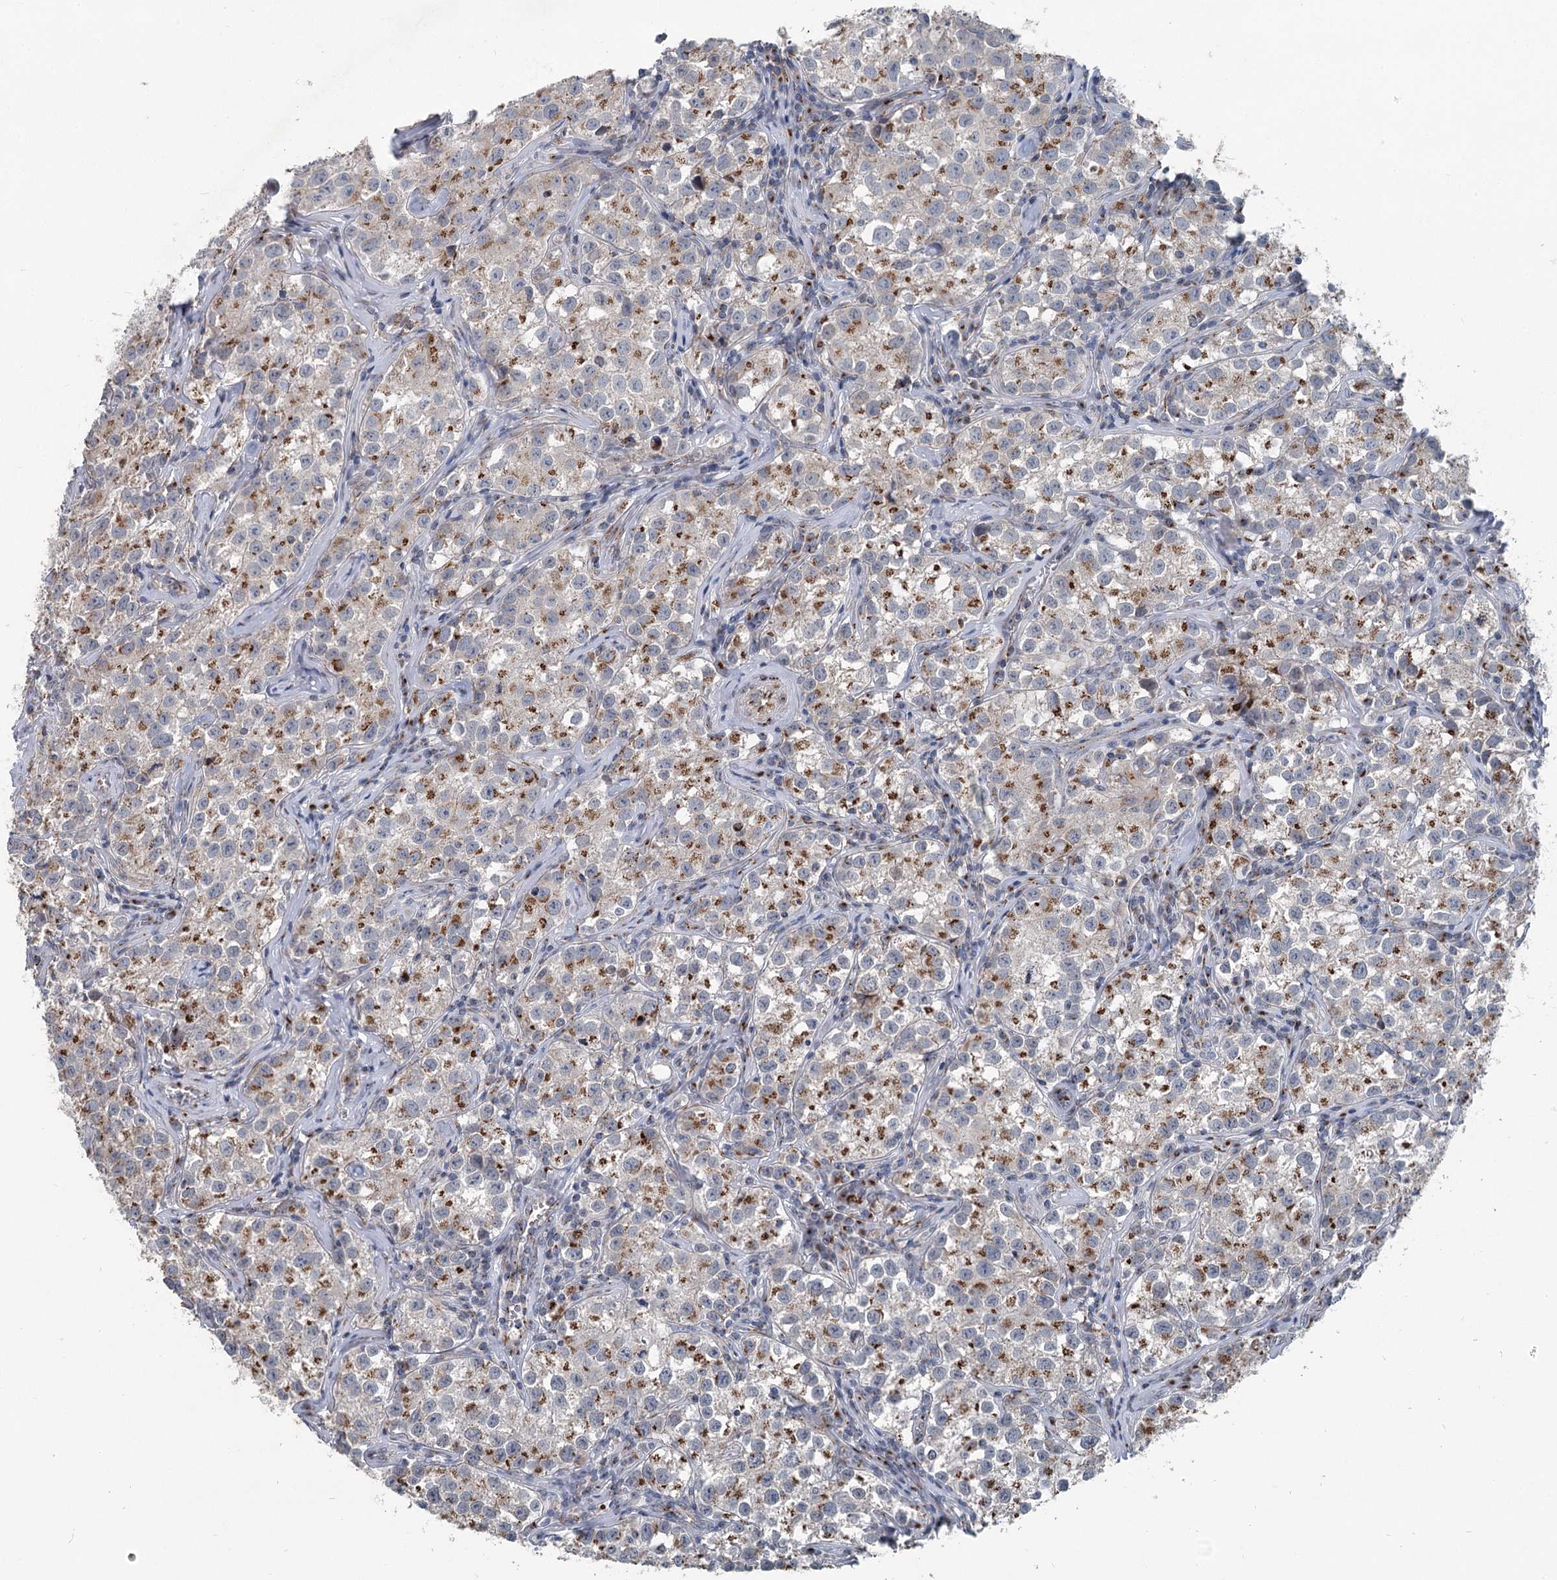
{"staining": {"intensity": "moderate", "quantity": "25%-75%", "location": "cytoplasmic/membranous"}, "tissue": "testis cancer", "cell_type": "Tumor cells", "image_type": "cancer", "snomed": [{"axis": "morphology", "description": "Seminoma, NOS"}, {"axis": "morphology", "description": "Carcinoma, Embryonal, NOS"}, {"axis": "topography", "description": "Testis"}], "caption": "Immunohistochemistry (IHC) image of human testis cancer (embryonal carcinoma) stained for a protein (brown), which displays medium levels of moderate cytoplasmic/membranous positivity in approximately 25%-75% of tumor cells.", "gene": "ITIH5", "patient": {"sex": "male", "age": 43}}